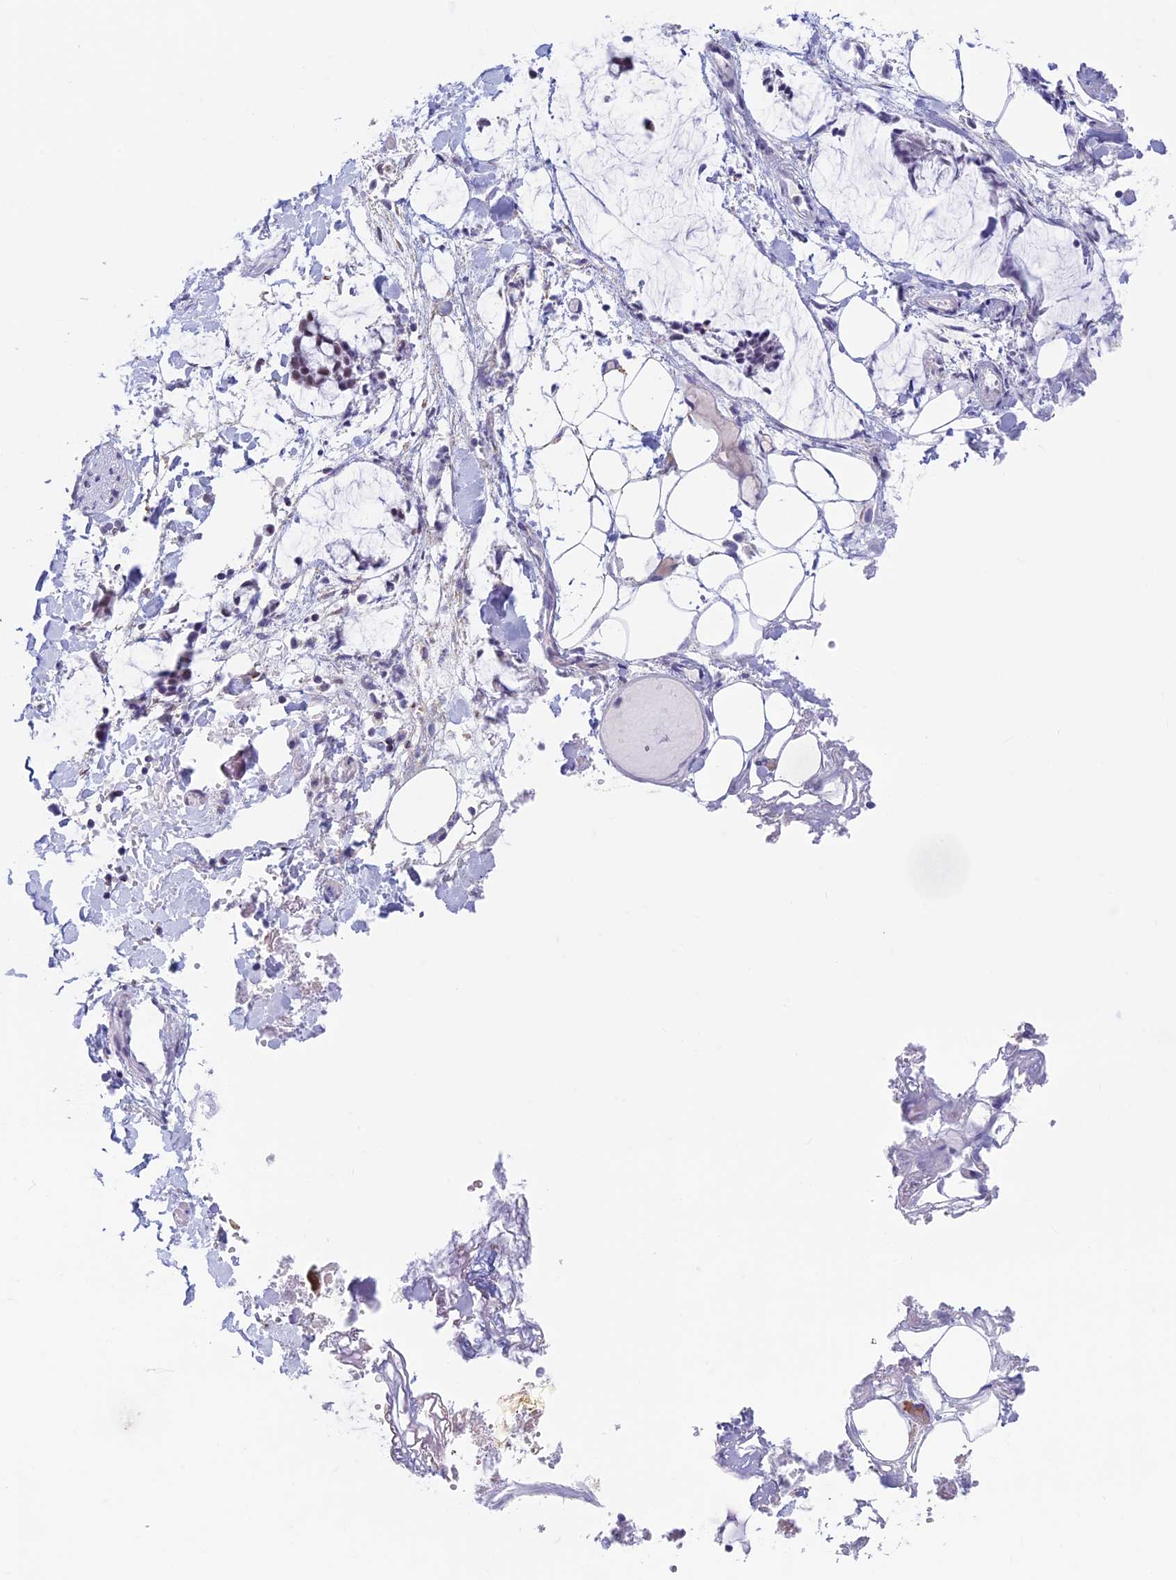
{"staining": {"intensity": "weak", "quantity": ">75%", "location": "nuclear"}, "tissue": "adipose tissue", "cell_type": "Adipocytes", "image_type": "normal", "snomed": [{"axis": "morphology", "description": "Normal tissue, NOS"}, {"axis": "morphology", "description": "Adenocarcinoma, NOS"}, {"axis": "topography", "description": "Smooth muscle"}, {"axis": "topography", "description": "Colon"}], "caption": "Adipocytes show weak nuclear positivity in about >75% of cells in normal adipose tissue. The staining was performed using DAB (3,3'-diaminobenzidine) to visualize the protein expression in brown, while the nuclei were stained in blue with hematoxylin (Magnification: 20x).", "gene": "ASH2L", "patient": {"sex": "male", "age": 14}}